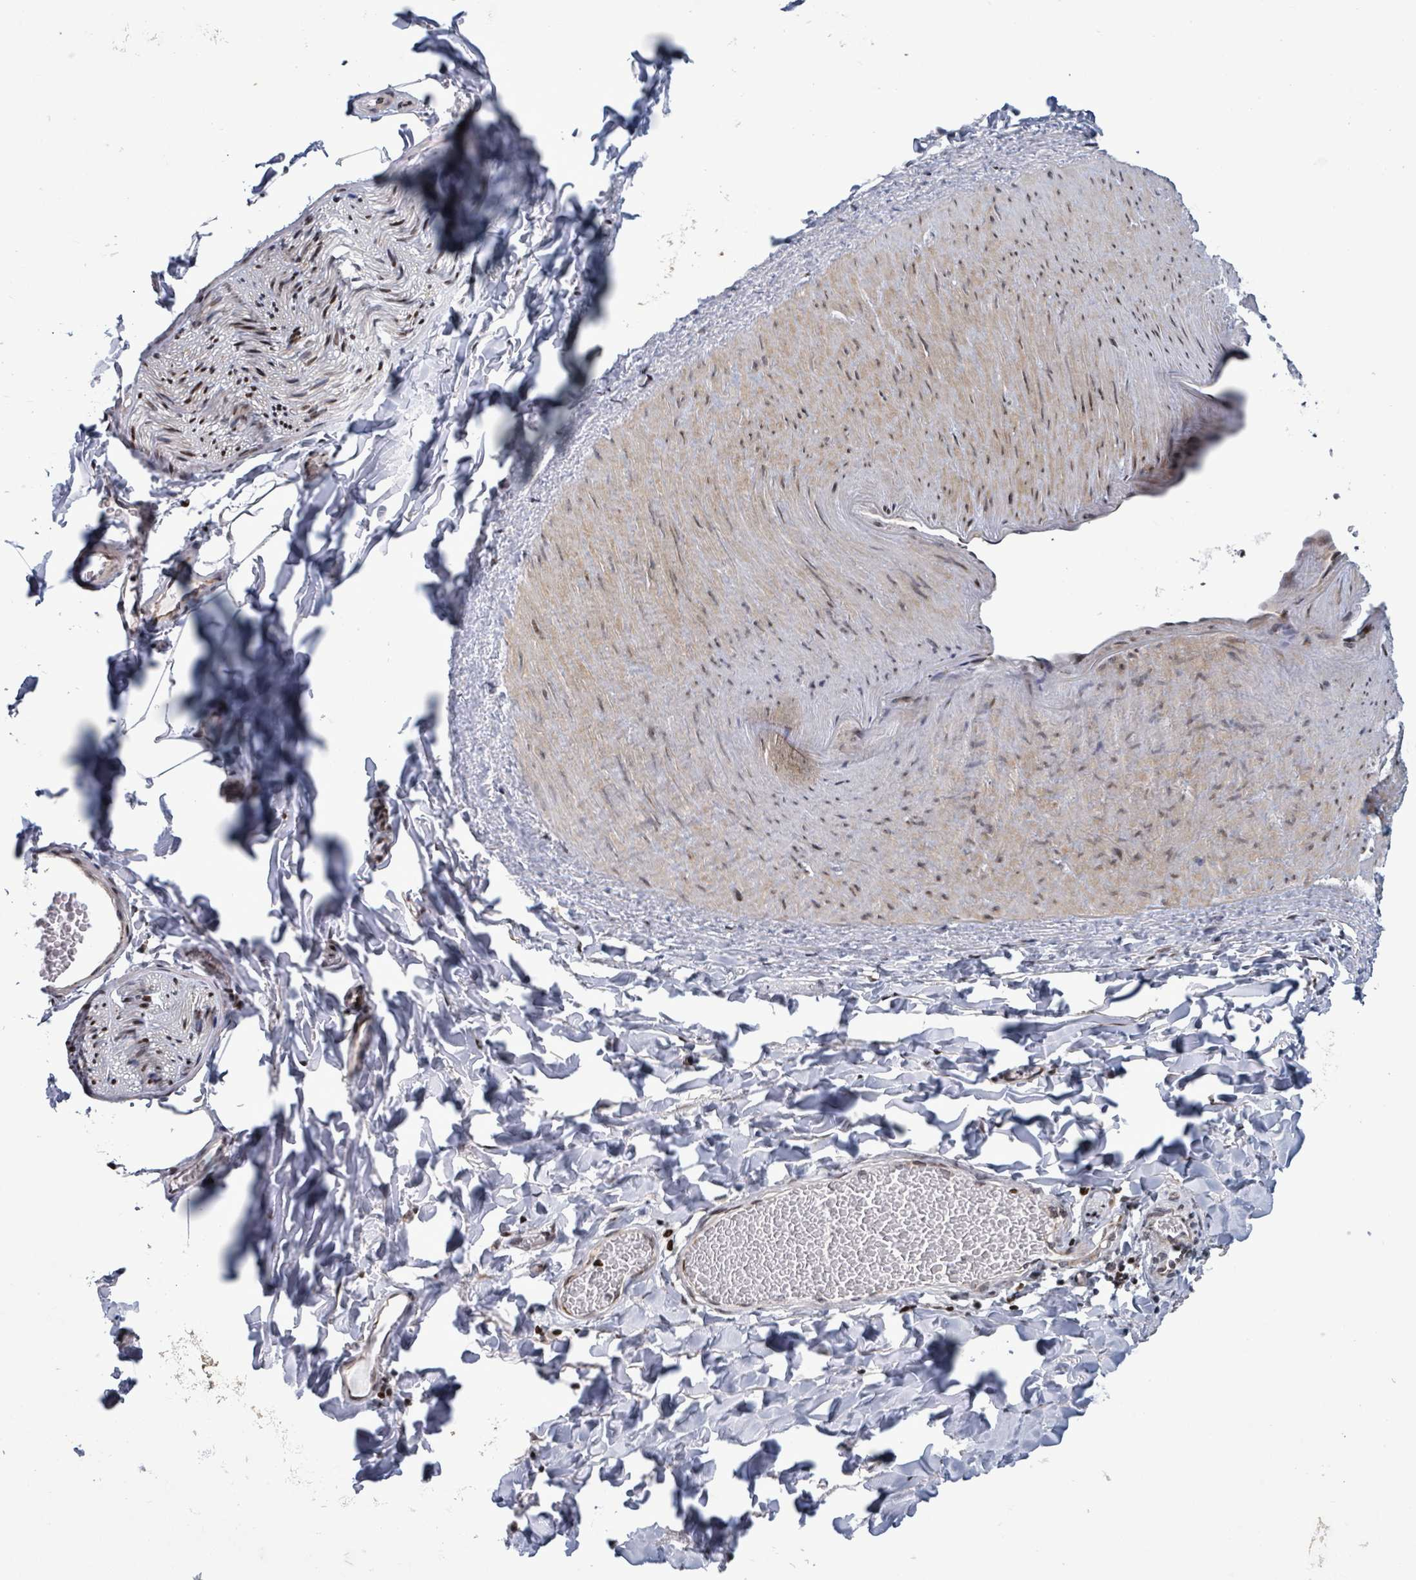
{"staining": {"intensity": "negative", "quantity": "none", "location": "none"}, "tissue": "adipose tissue", "cell_type": "Adipocytes", "image_type": "normal", "snomed": [{"axis": "morphology", "description": "Normal tissue, NOS"}, {"axis": "morphology", "description": "Carcinoma, NOS"}, {"axis": "topography", "description": "Pancreas"}, {"axis": "topography", "description": "Peripheral nerve tissue"}], "caption": "This is an immunohistochemistry image of benign human adipose tissue. There is no staining in adipocytes.", "gene": "FNDC4", "patient": {"sex": "female", "age": 29}}